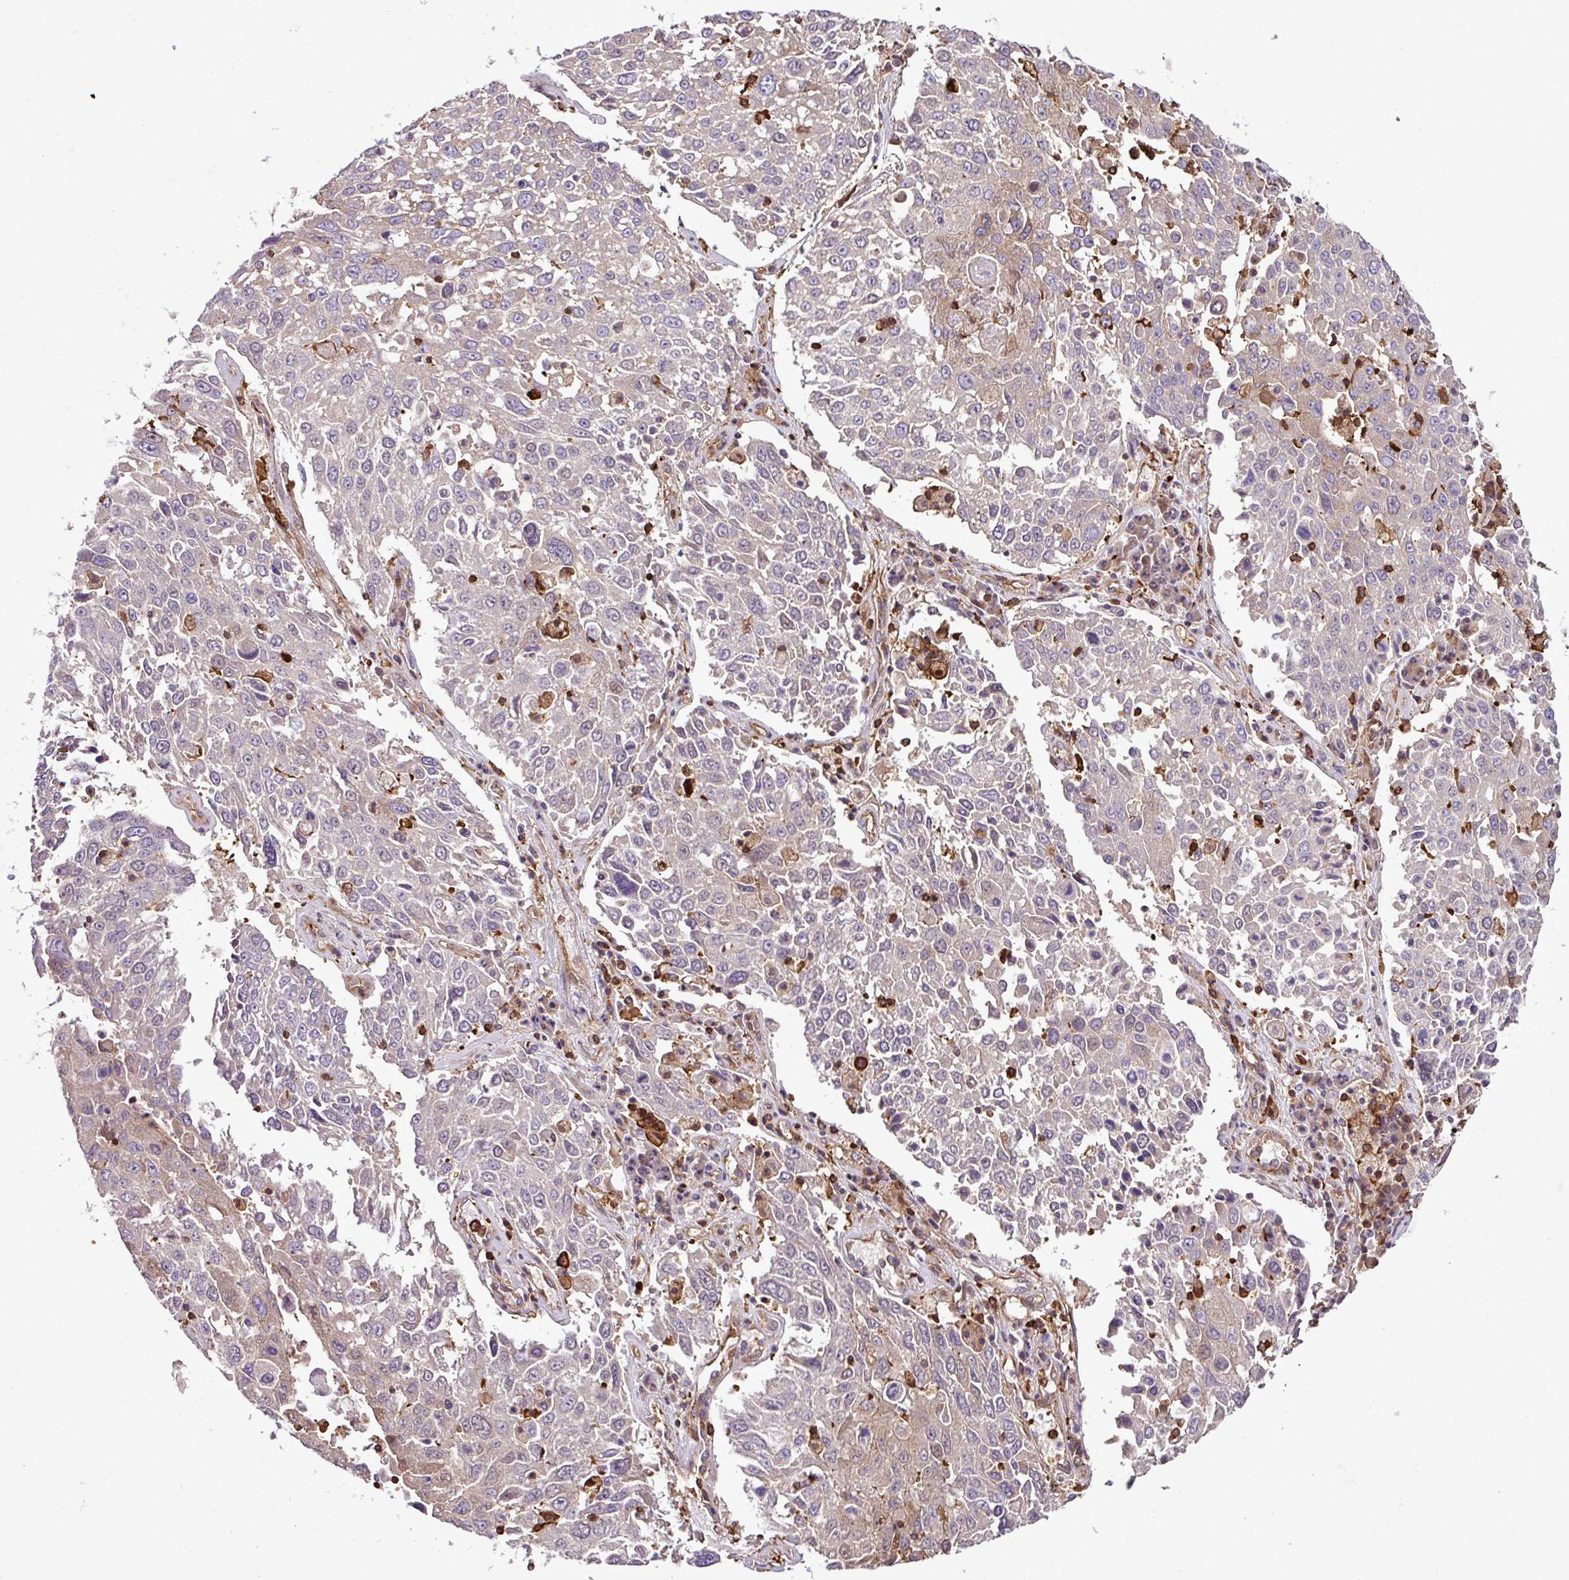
{"staining": {"intensity": "negative", "quantity": "none", "location": "none"}, "tissue": "lung cancer", "cell_type": "Tumor cells", "image_type": "cancer", "snomed": [{"axis": "morphology", "description": "Squamous cell carcinoma, NOS"}, {"axis": "topography", "description": "Lung"}], "caption": "Image shows no significant protein expression in tumor cells of lung cancer. (DAB immunohistochemistry visualized using brightfield microscopy, high magnification).", "gene": "PGAP6", "patient": {"sex": "male", "age": 65}}